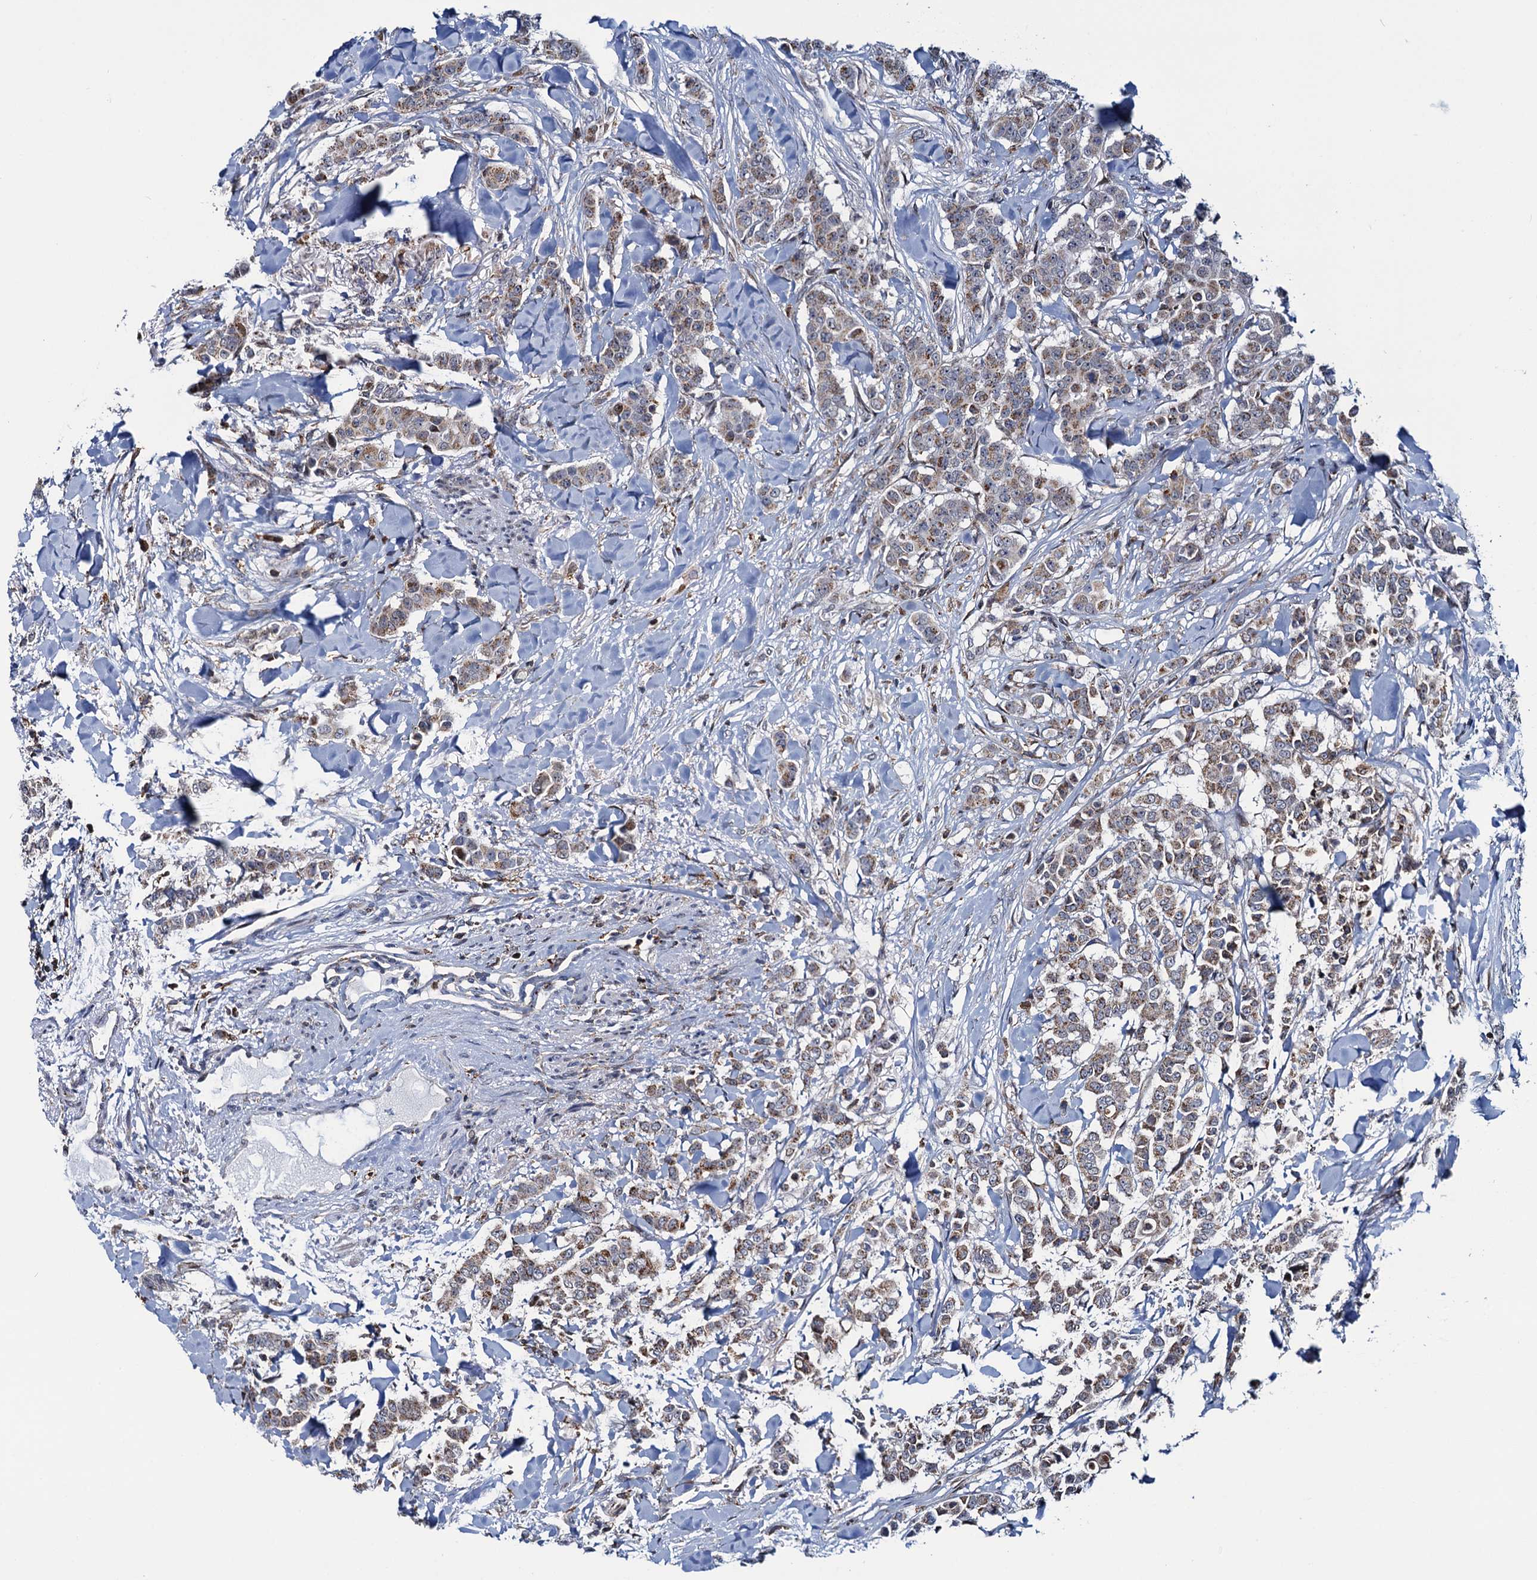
{"staining": {"intensity": "weak", "quantity": ">75%", "location": "cytoplasmic/membranous"}, "tissue": "breast cancer", "cell_type": "Tumor cells", "image_type": "cancer", "snomed": [{"axis": "morphology", "description": "Duct carcinoma"}, {"axis": "topography", "description": "Breast"}], "caption": "High-power microscopy captured an immunohistochemistry (IHC) image of breast infiltrating ductal carcinoma, revealing weak cytoplasmic/membranous staining in about >75% of tumor cells.", "gene": "CCDC102A", "patient": {"sex": "female", "age": 40}}